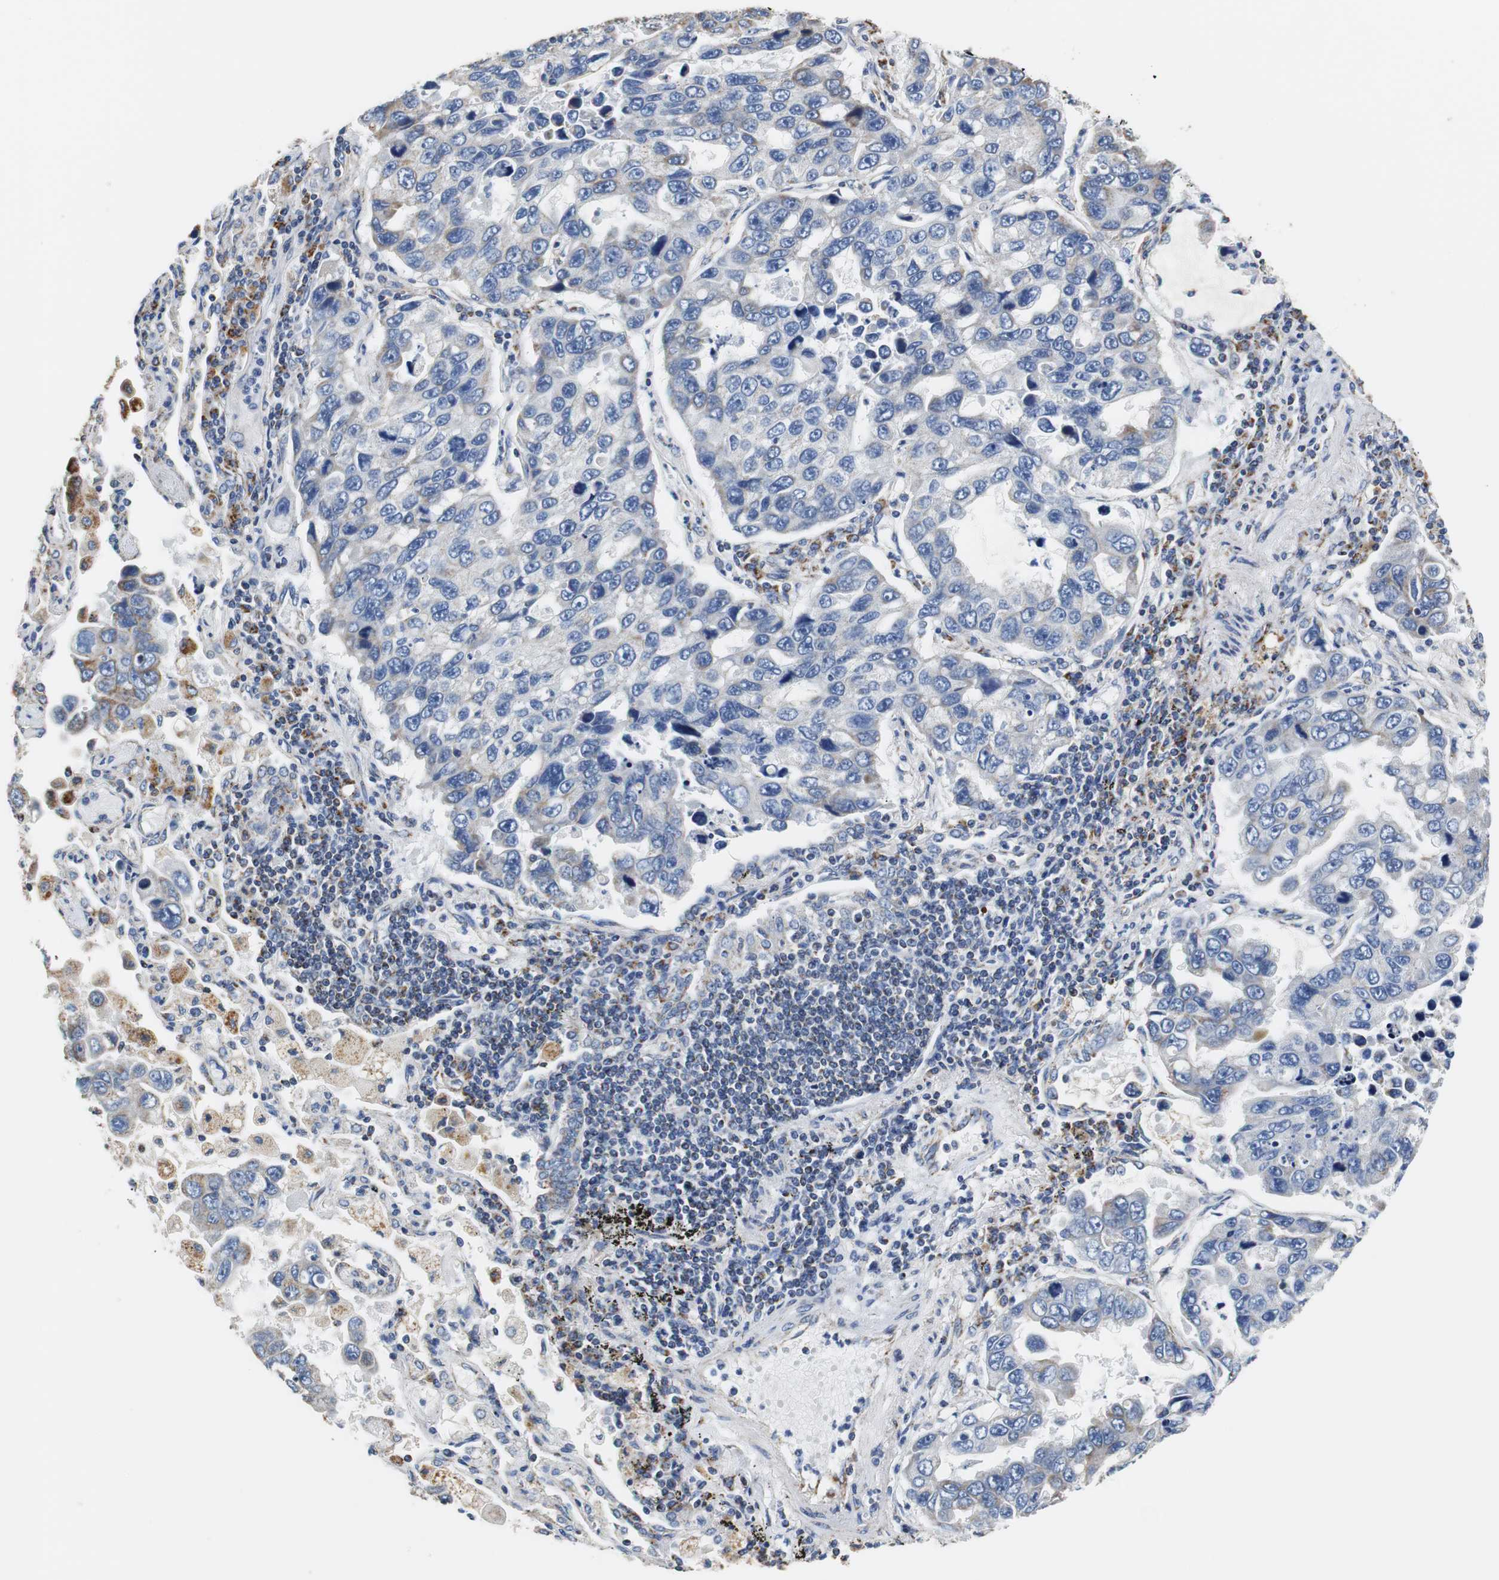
{"staining": {"intensity": "negative", "quantity": "none", "location": "none"}, "tissue": "lung cancer", "cell_type": "Tumor cells", "image_type": "cancer", "snomed": [{"axis": "morphology", "description": "Adenocarcinoma, NOS"}, {"axis": "topography", "description": "Lung"}], "caption": "A high-resolution histopathology image shows IHC staining of adenocarcinoma (lung), which shows no significant staining in tumor cells.", "gene": "PCK1", "patient": {"sex": "male", "age": 64}}